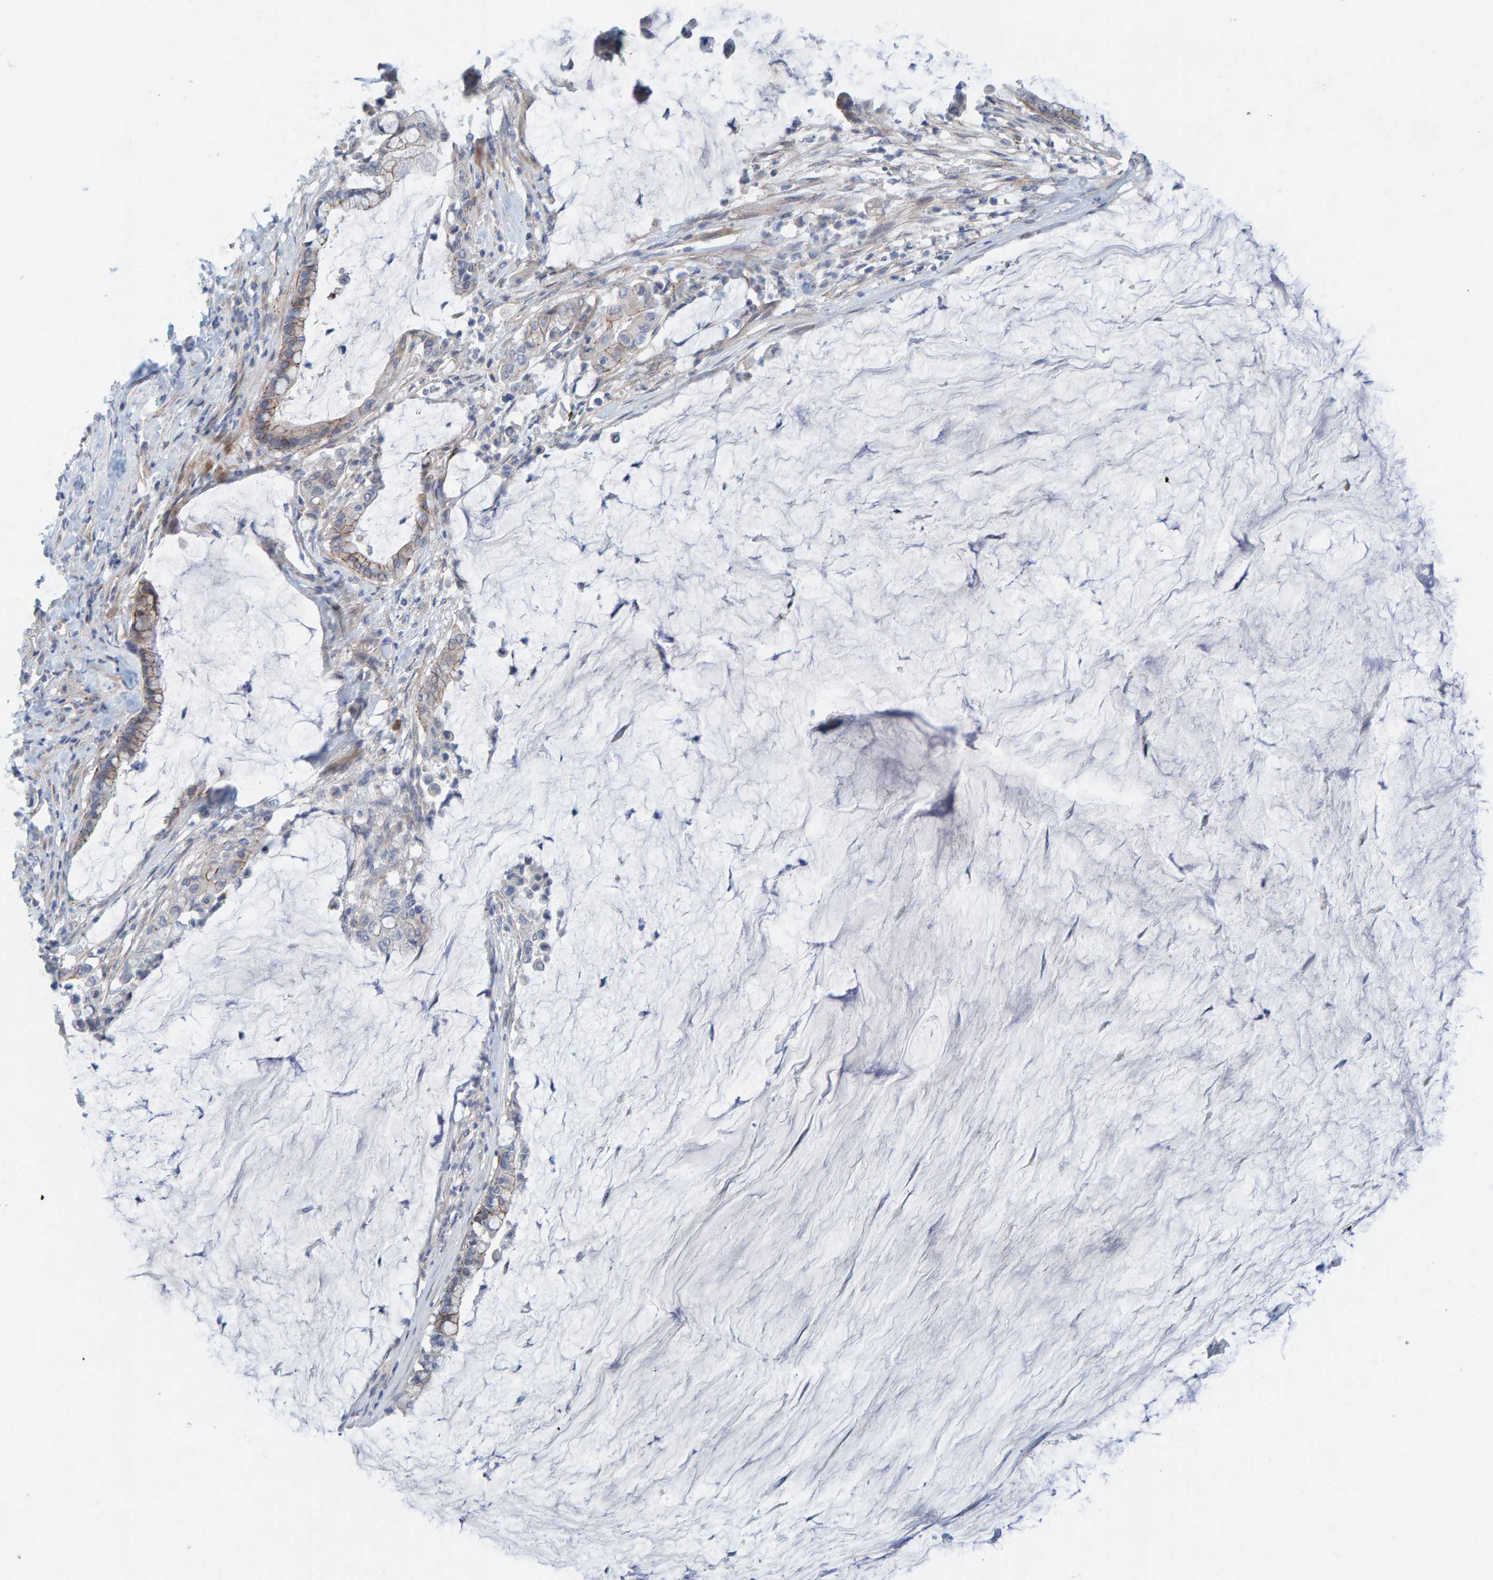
{"staining": {"intensity": "weak", "quantity": "<25%", "location": "cytoplasmic/membranous"}, "tissue": "pancreatic cancer", "cell_type": "Tumor cells", "image_type": "cancer", "snomed": [{"axis": "morphology", "description": "Adenocarcinoma, NOS"}, {"axis": "topography", "description": "Pancreas"}], "caption": "A photomicrograph of human pancreatic adenocarcinoma is negative for staining in tumor cells.", "gene": "KRBA2", "patient": {"sex": "male", "age": 41}}